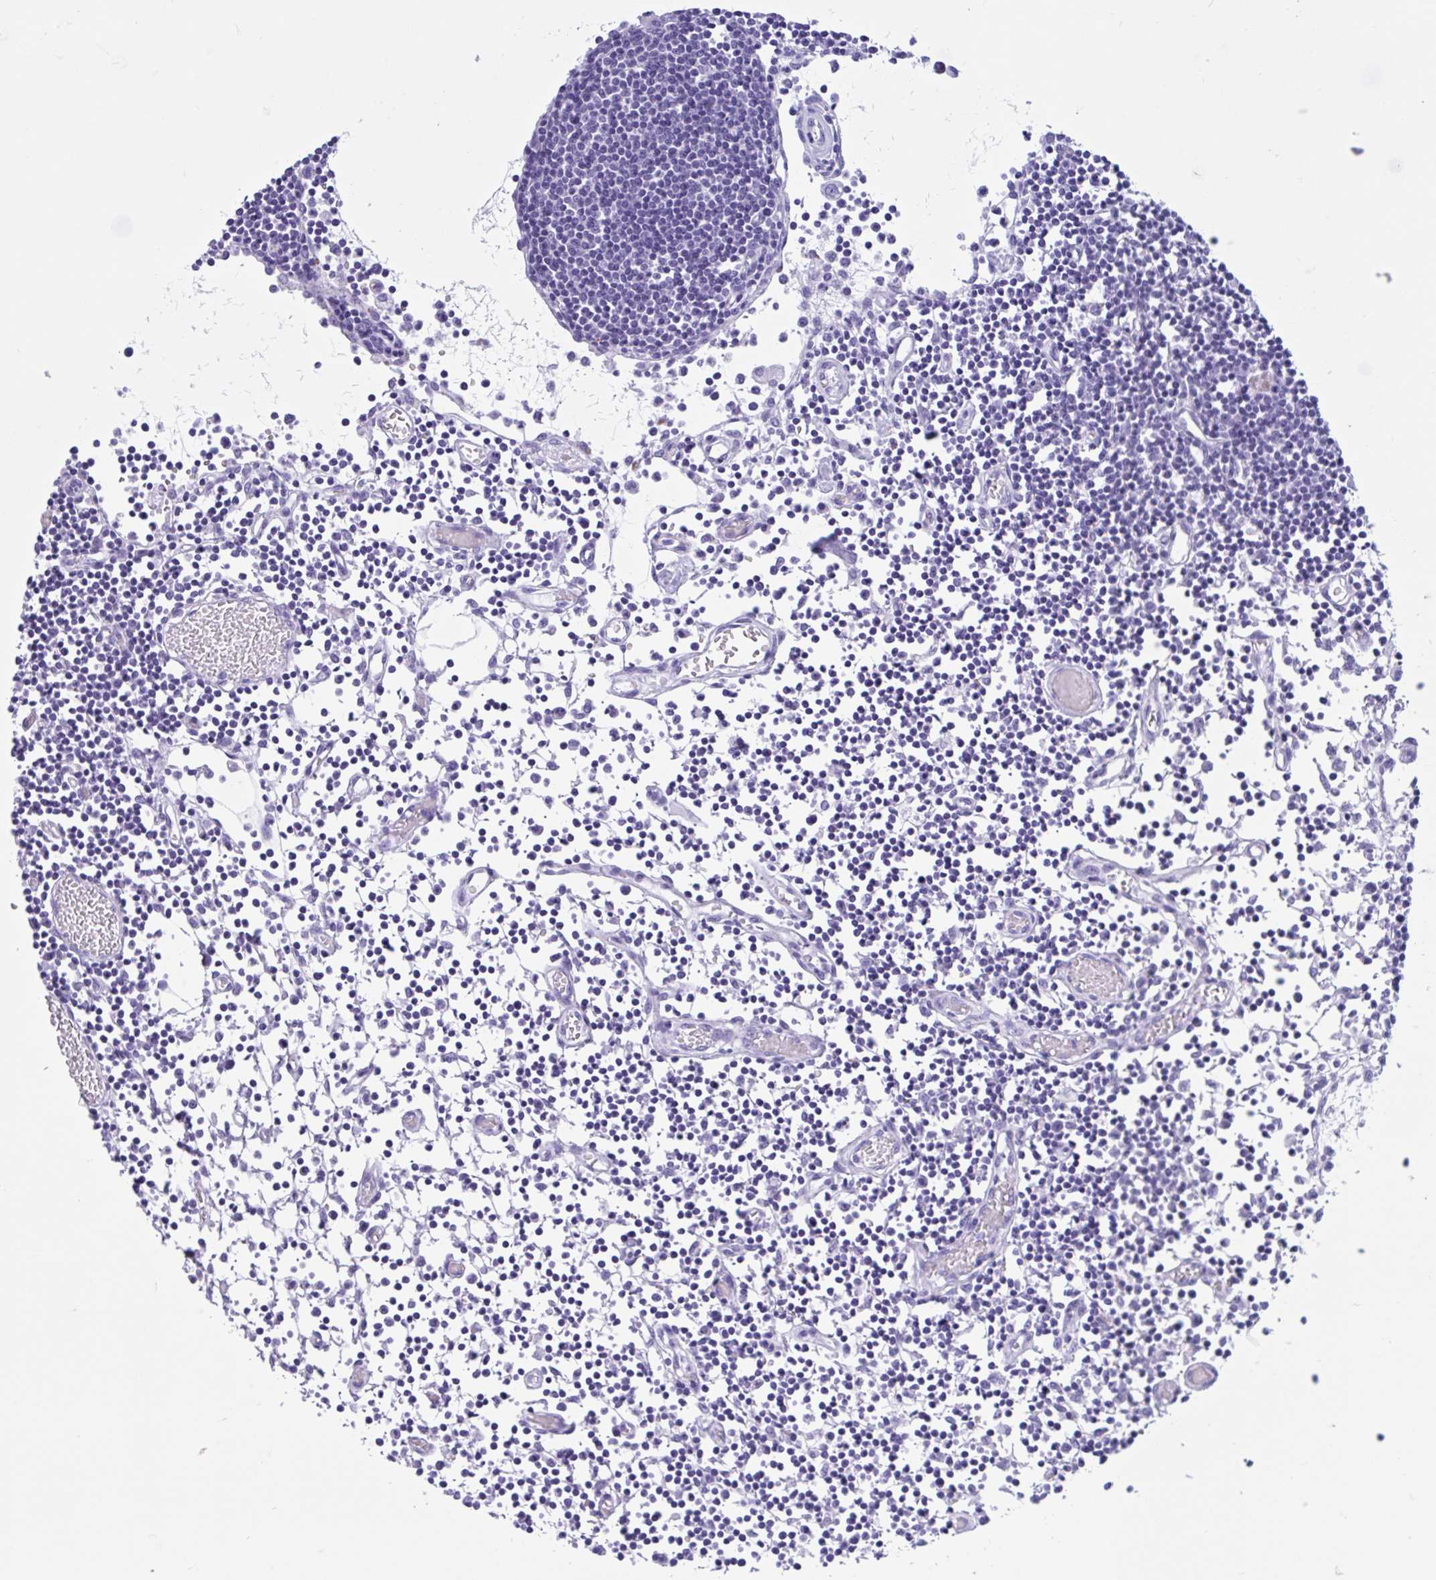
{"staining": {"intensity": "negative", "quantity": "none", "location": "none"}, "tissue": "lymph node", "cell_type": "Germinal center cells", "image_type": "normal", "snomed": [{"axis": "morphology", "description": "Normal tissue, NOS"}, {"axis": "topography", "description": "Lymph node"}], "caption": "Immunohistochemistry (IHC) of unremarkable lymph node reveals no positivity in germinal center cells.", "gene": "IAPP", "patient": {"sex": "male", "age": 66}}